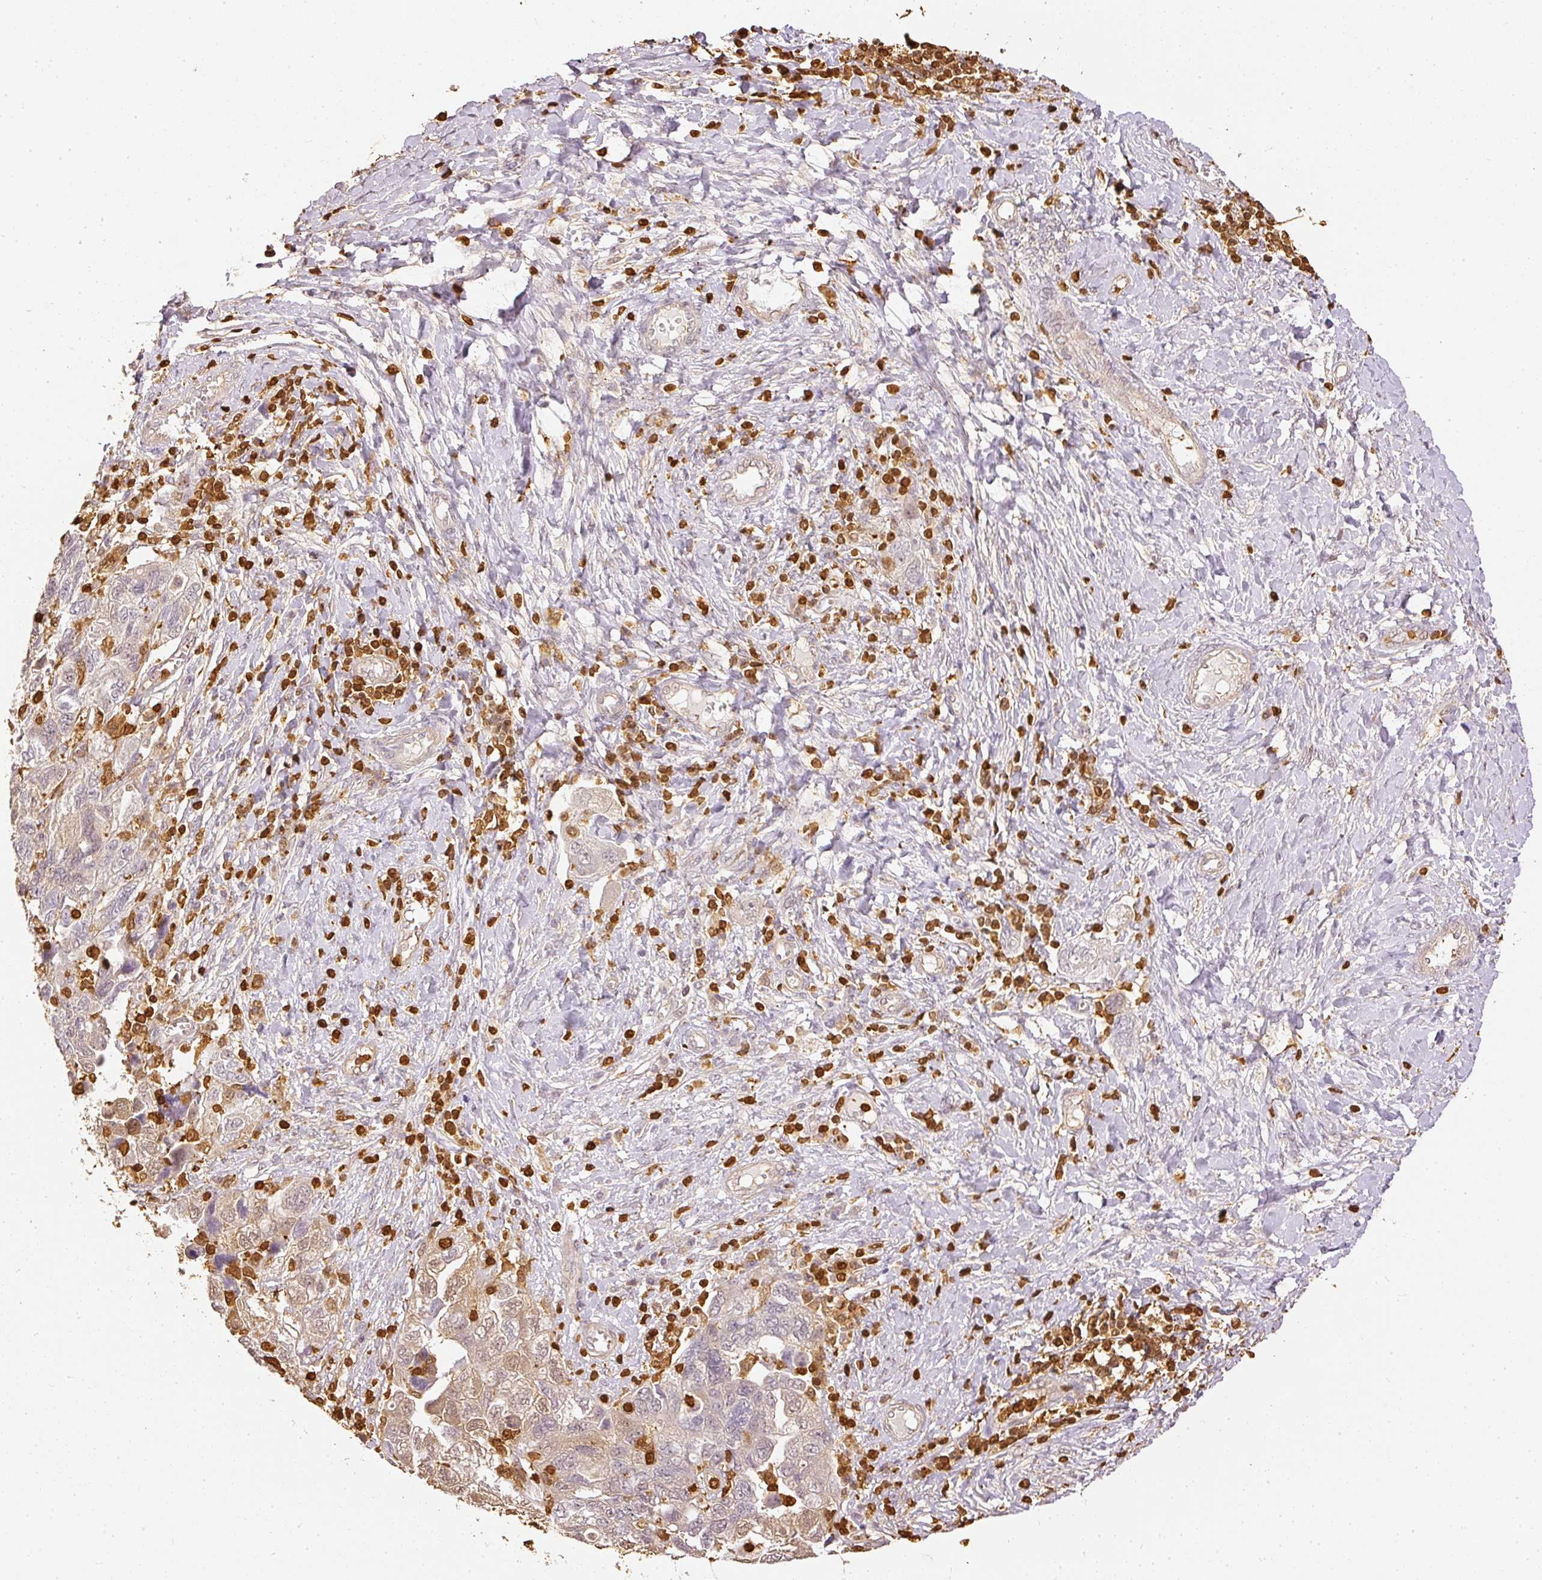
{"staining": {"intensity": "weak", "quantity": "<25%", "location": "cytoplasmic/membranous,nuclear"}, "tissue": "ovarian cancer", "cell_type": "Tumor cells", "image_type": "cancer", "snomed": [{"axis": "morphology", "description": "Carcinoma, NOS"}, {"axis": "morphology", "description": "Cystadenocarcinoma, serous, NOS"}, {"axis": "topography", "description": "Ovary"}], "caption": "Image shows no significant protein staining in tumor cells of ovarian carcinoma. Brightfield microscopy of immunohistochemistry (IHC) stained with DAB (3,3'-diaminobenzidine) (brown) and hematoxylin (blue), captured at high magnification.", "gene": "PFN1", "patient": {"sex": "female", "age": 69}}